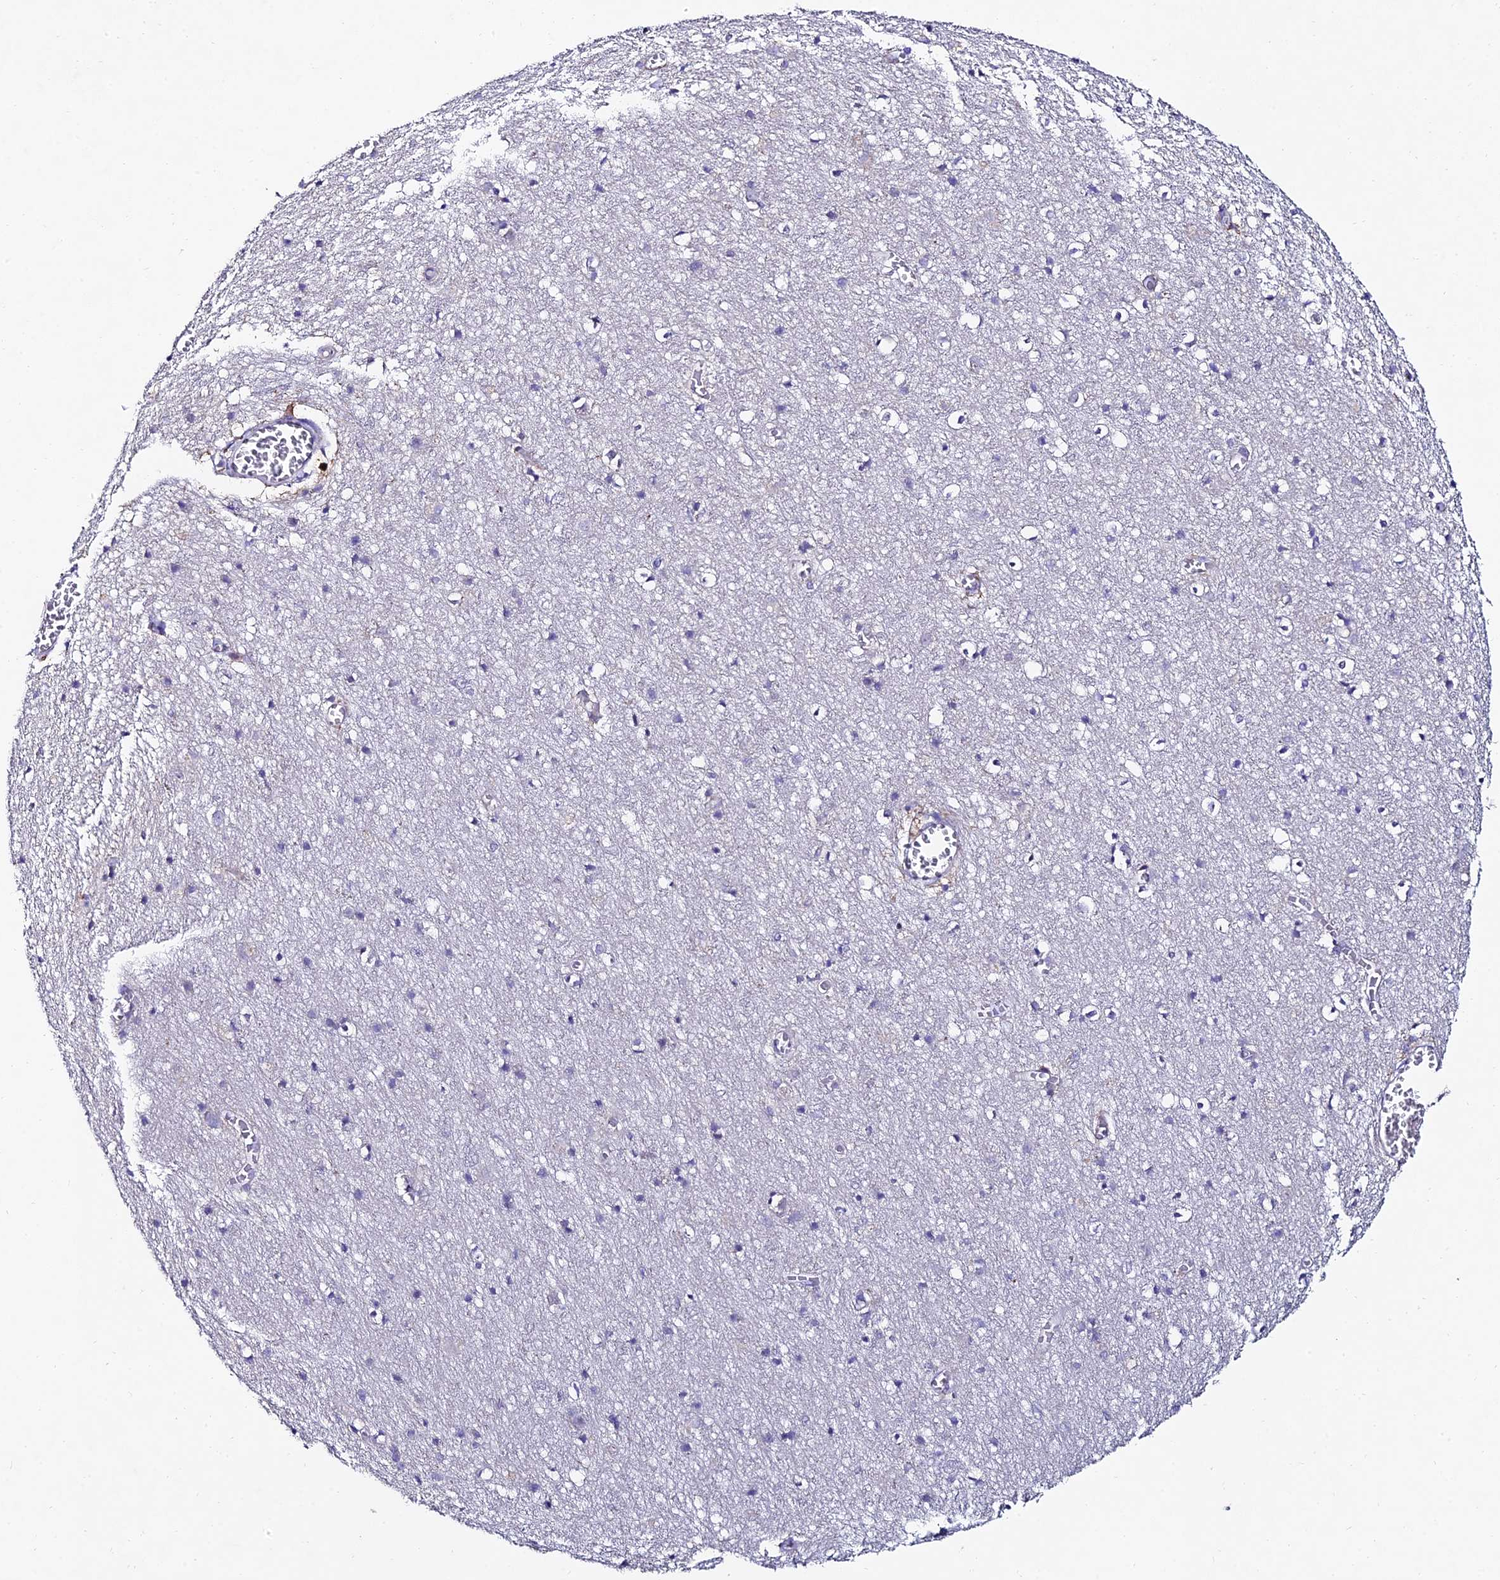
{"staining": {"intensity": "negative", "quantity": "none", "location": "none"}, "tissue": "cerebral cortex", "cell_type": "Endothelial cells", "image_type": "normal", "snomed": [{"axis": "morphology", "description": "Normal tissue, NOS"}, {"axis": "topography", "description": "Cerebral cortex"}], "caption": "This is a histopathology image of IHC staining of benign cerebral cortex, which shows no positivity in endothelial cells.", "gene": "TRIM24", "patient": {"sex": "female", "age": 64}}